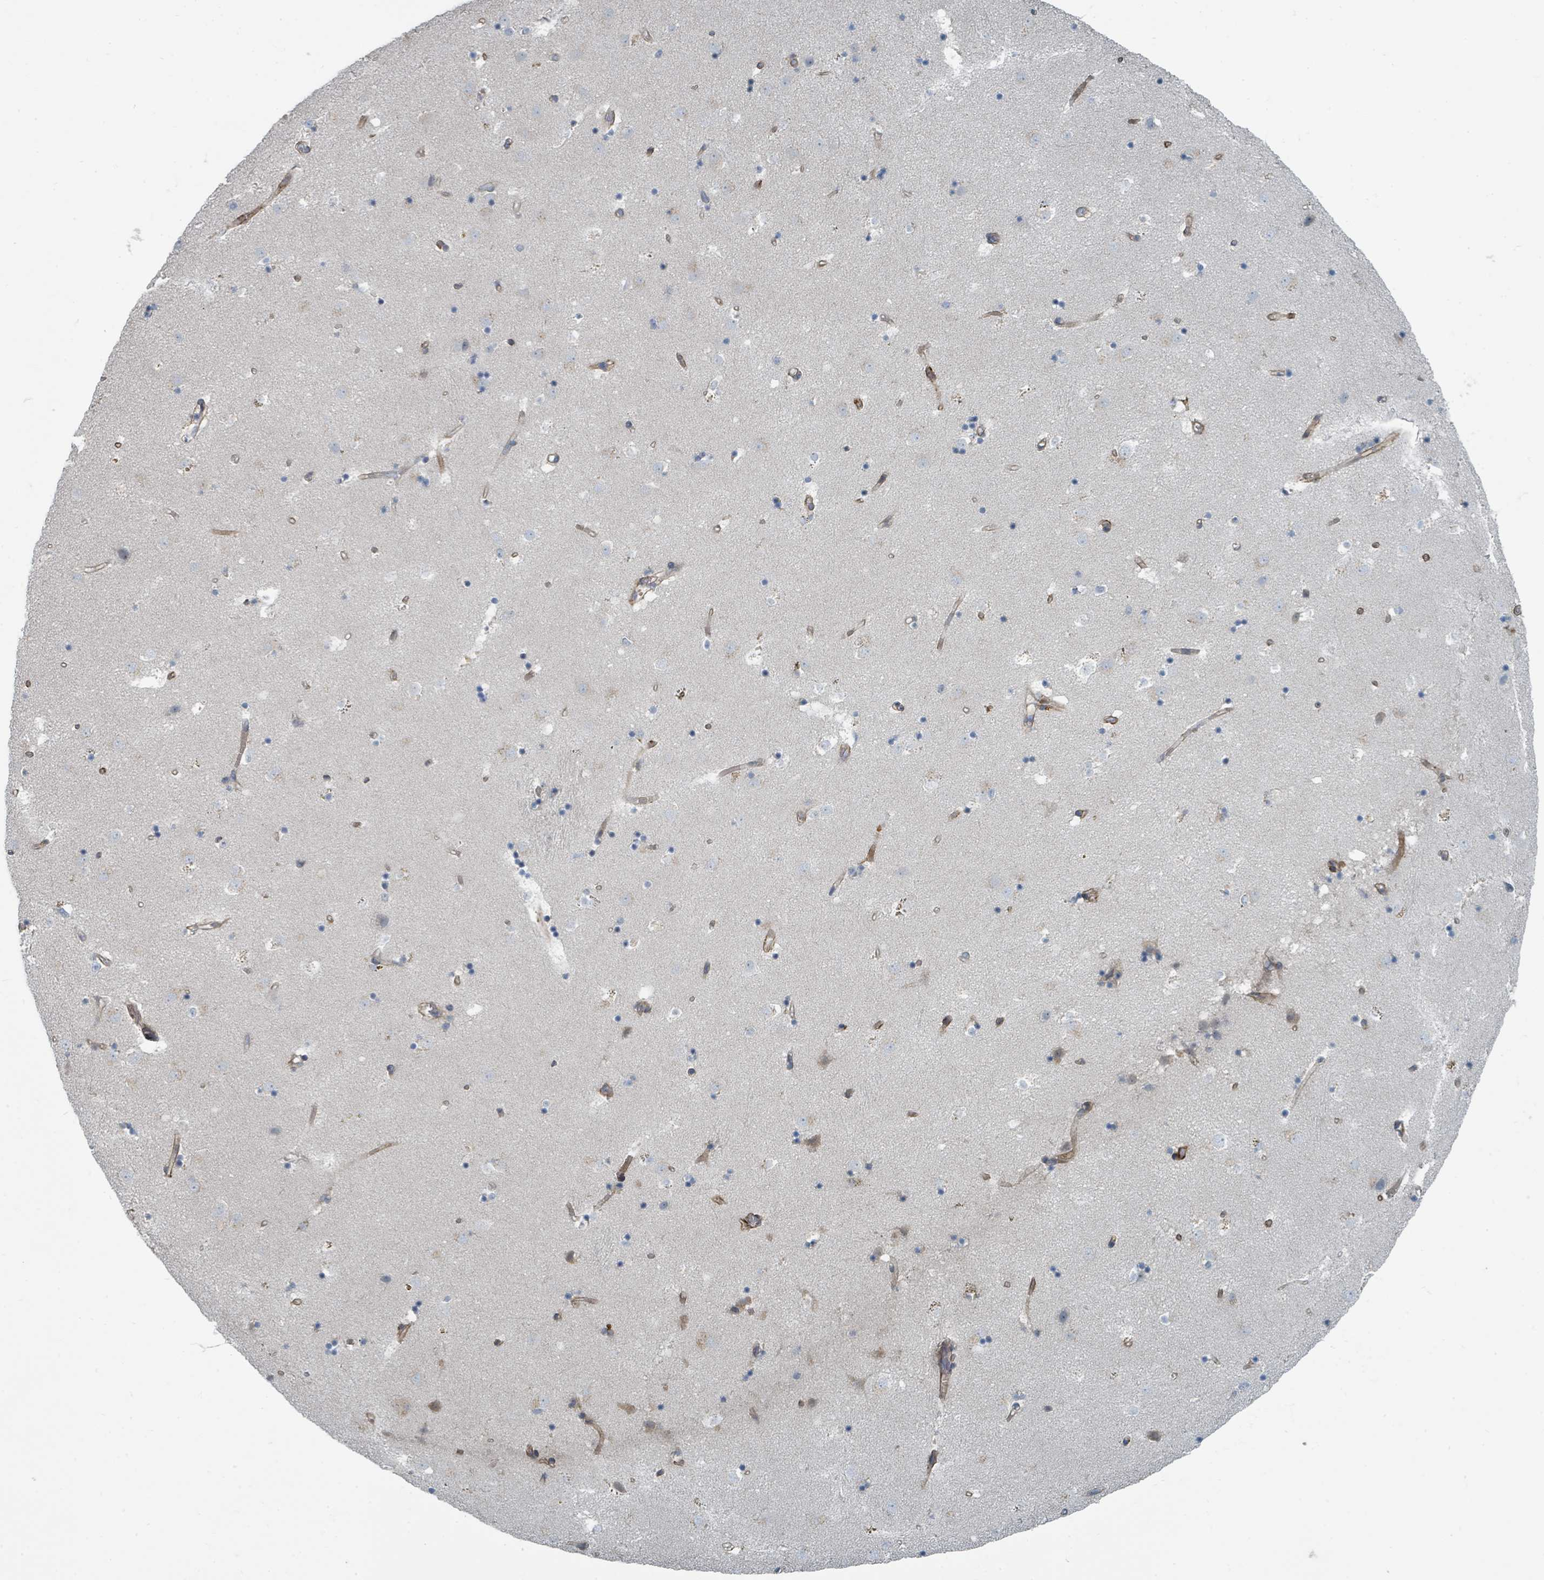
{"staining": {"intensity": "negative", "quantity": "none", "location": "none"}, "tissue": "caudate", "cell_type": "Glial cells", "image_type": "normal", "snomed": [{"axis": "morphology", "description": "Normal tissue, NOS"}, {"axis": "topography", "description": "Lateral ventricle wall"}], "caption": "DAB (3,3'-diaminobenzidine) immunohistochemical staining of normal human caudate exhibits no significant expression in glial cells. (Brightfield microscopy of DAB (3,3'-diaminobenzidine) IHC at high magnification).", "gene": "SLC44A5", "patient": {"sex": "male", "age": 58}}